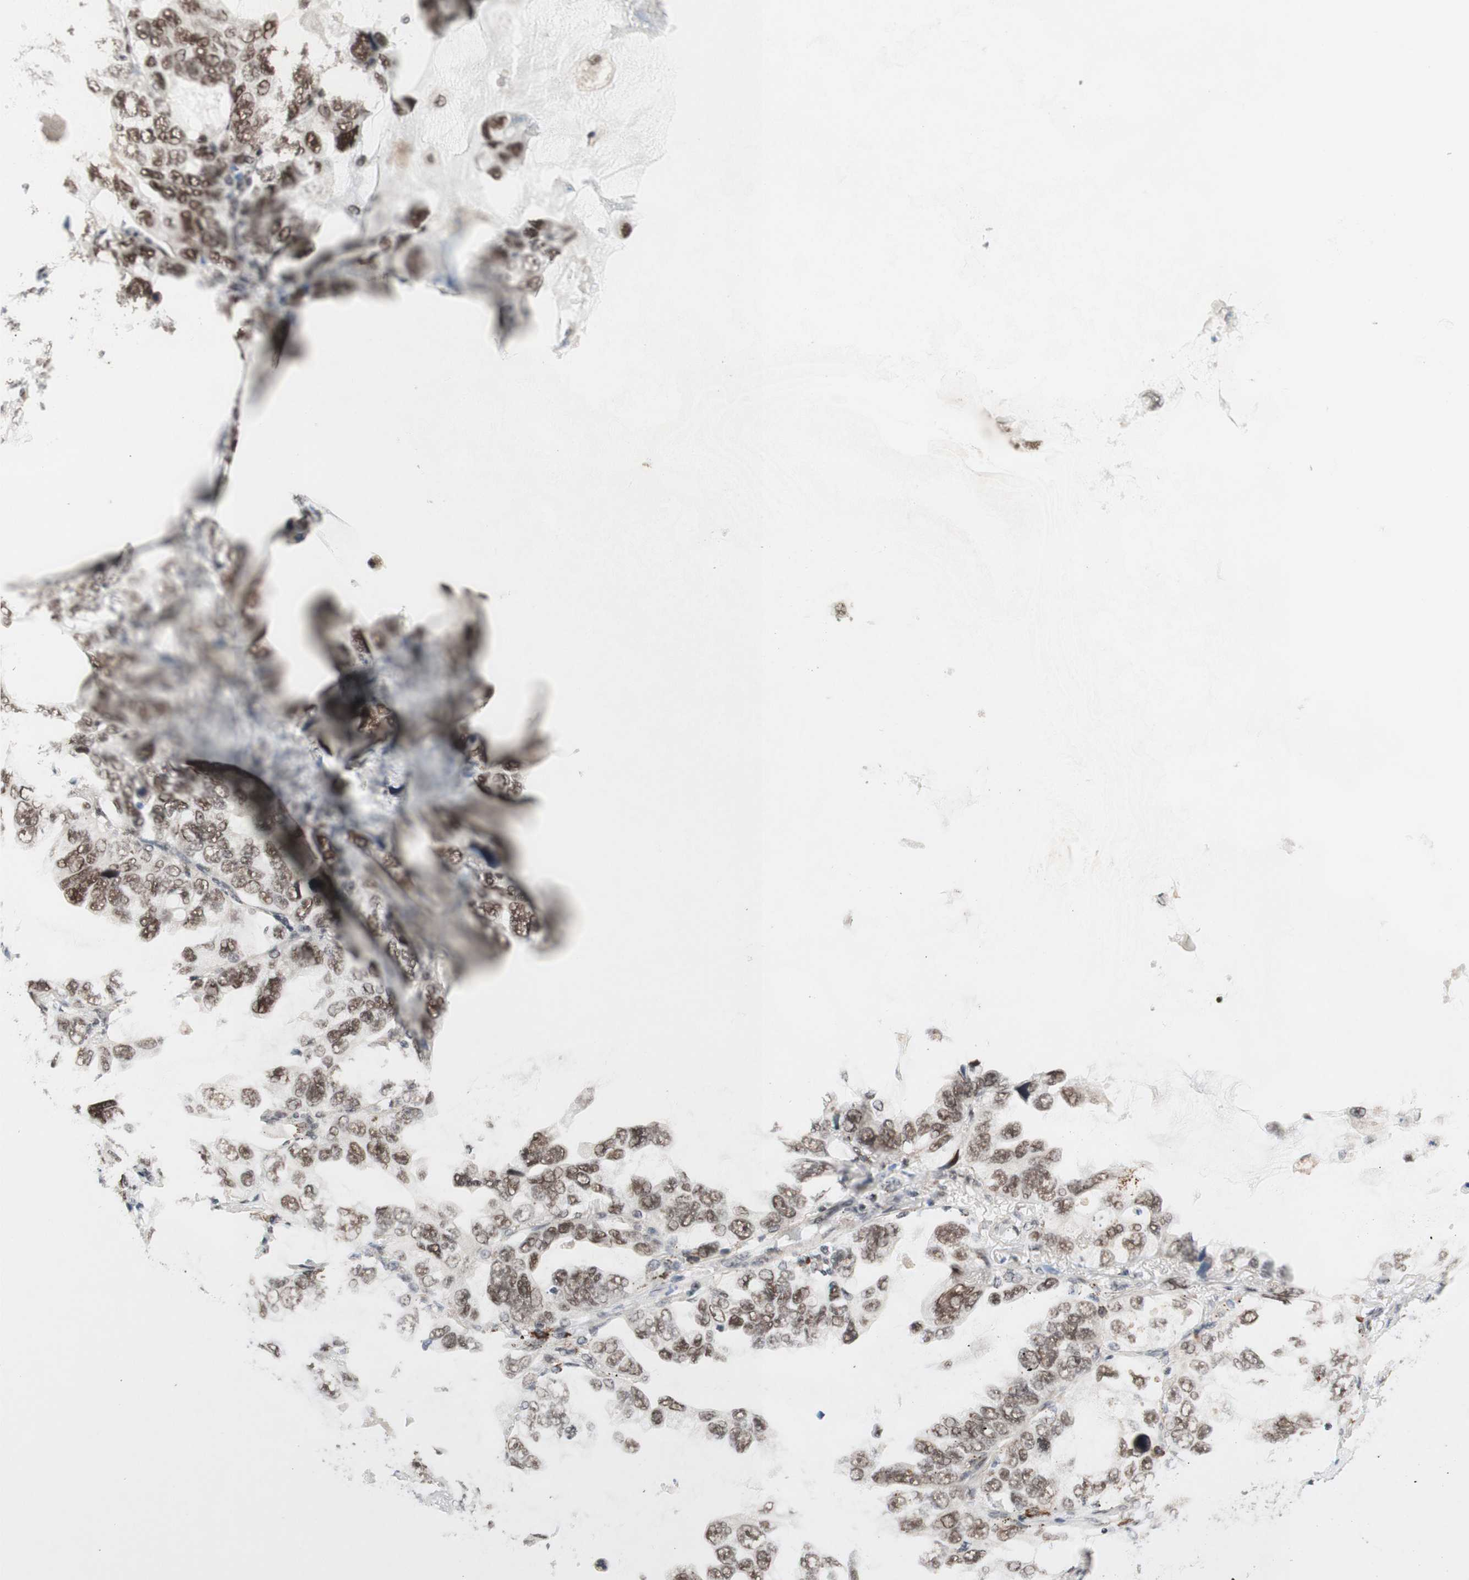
{"staining": {"intensity": "moderate", "quantity": ">75%", "location": "nuclear"}, "tissue": "lung cancer", "cell_type": "Tumor cells", "image_type": "cancer", "snomed": [{"axis": "morphology", "description": "Squamous cell carcinoma, NOS"}, {"axis": "topography", "description": "Lung"}], "caption": "This is a histology image of immunohistochemistry (IHC) staining of squamous cell carcinoma (lung), which shows moderate staining in the nuclear of tumor cells.", "gene": "PRPF19", "patient": {"sex": "female", "age": 73}}